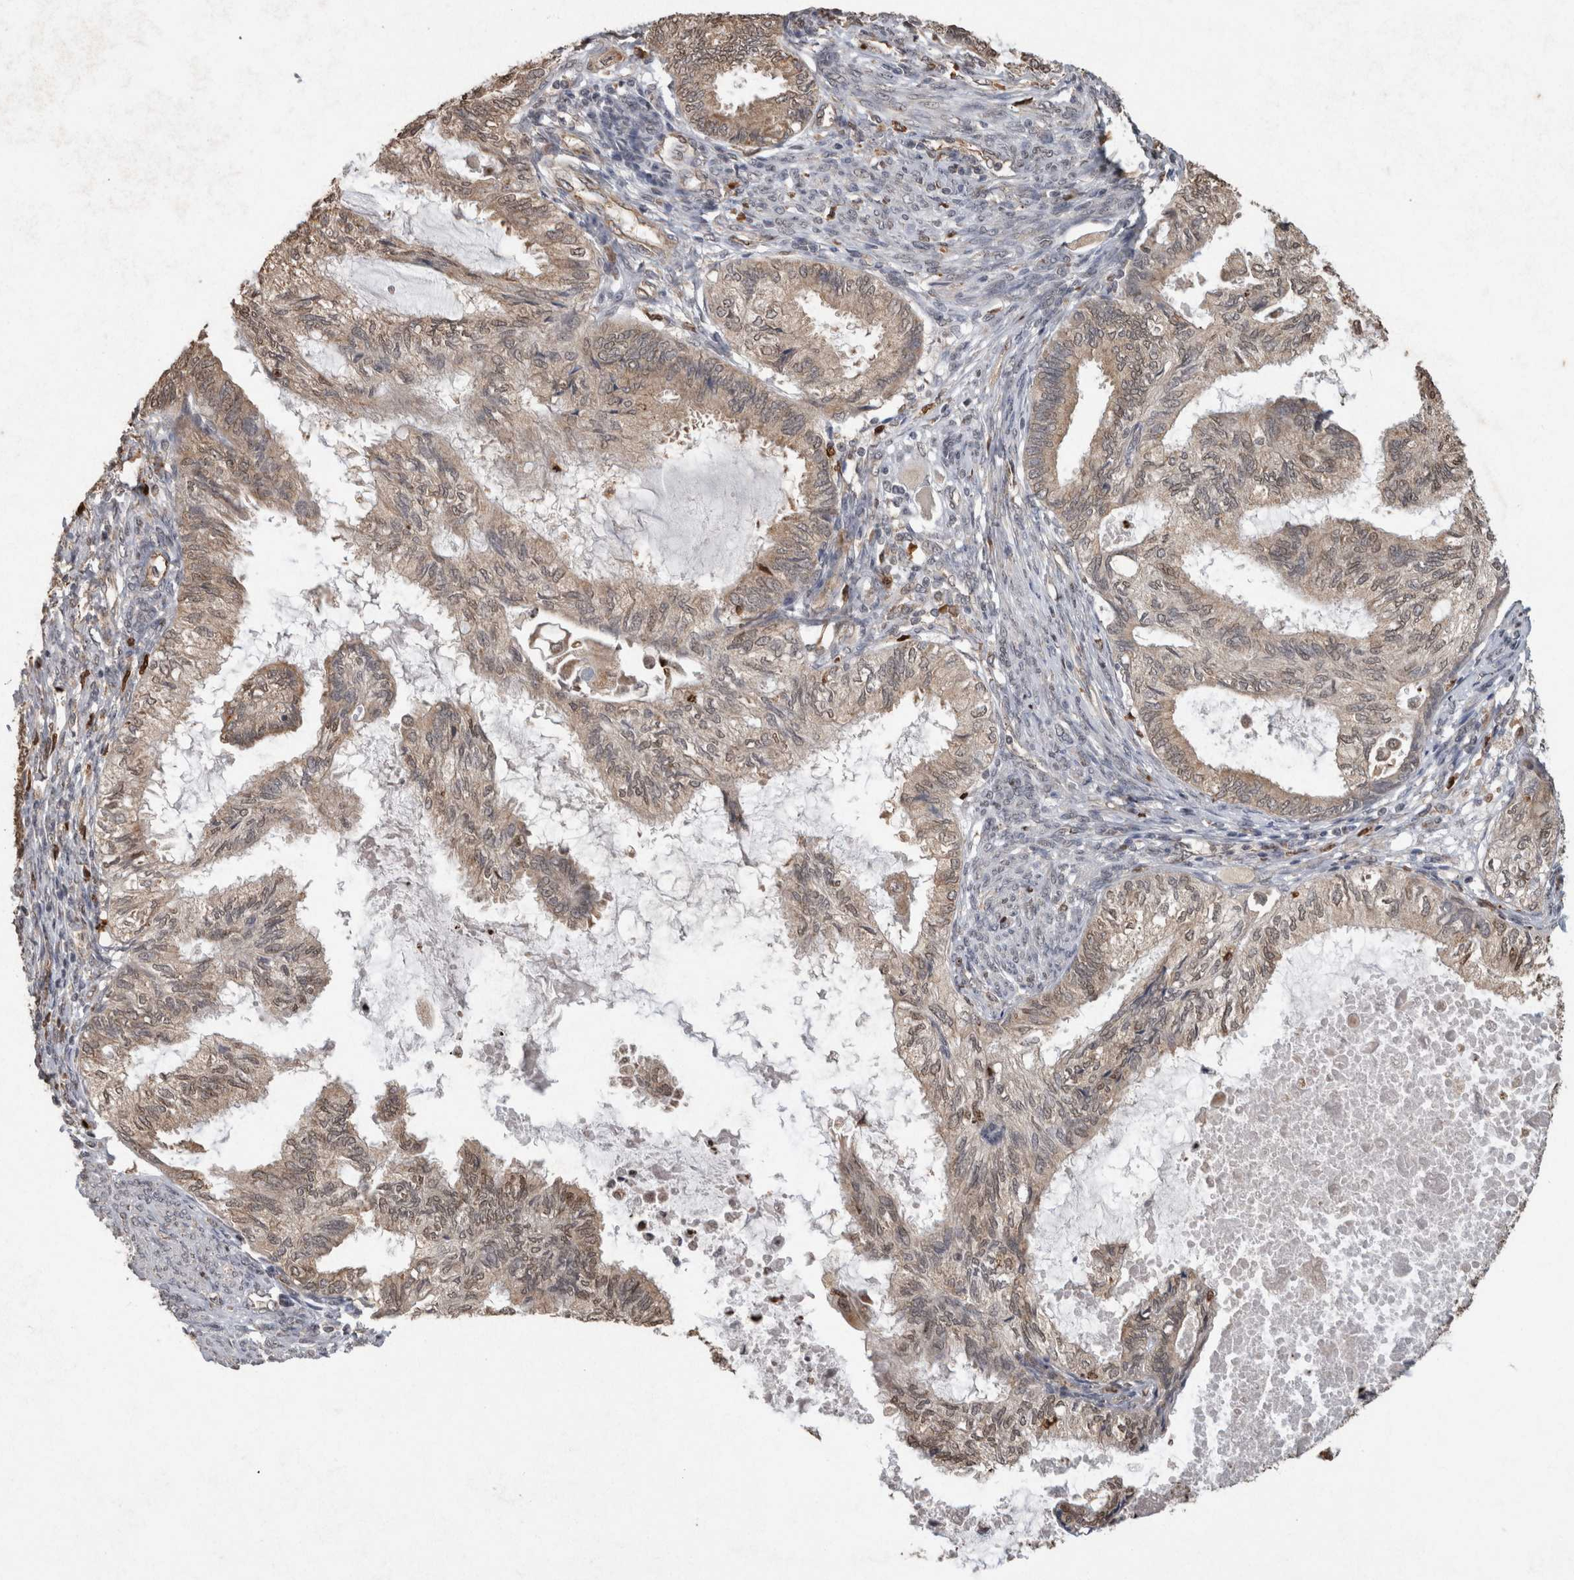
{"staining": {"intensity": "moderate", "quantity": ">75%", "location": "cytoplasmic/membranous,nuclear"}, "tissue": "cervical cancer", "cell_type": "Tumor cells", "image_type": "cancer", "snomed": [{"axis": "morphology", "description": "Normal tissue, NOS"}, {"axis": "morphology", "description": "Adenocarcinoma, NOS"}, {"axis": "topography", "description": "Cervix"}, {"axis": "topography", "description": "Endometrium"}], "caption": "Immunohistochemistry (IHC) of cervical cancer (adenocarcinoma) reveals medium levels of moderate cytoplasmic/membranous and nuclear staining in approximately >75% of tumor cells.", "gene": "ADGRL3", "patient": {"sex": "female", "age": 86}}